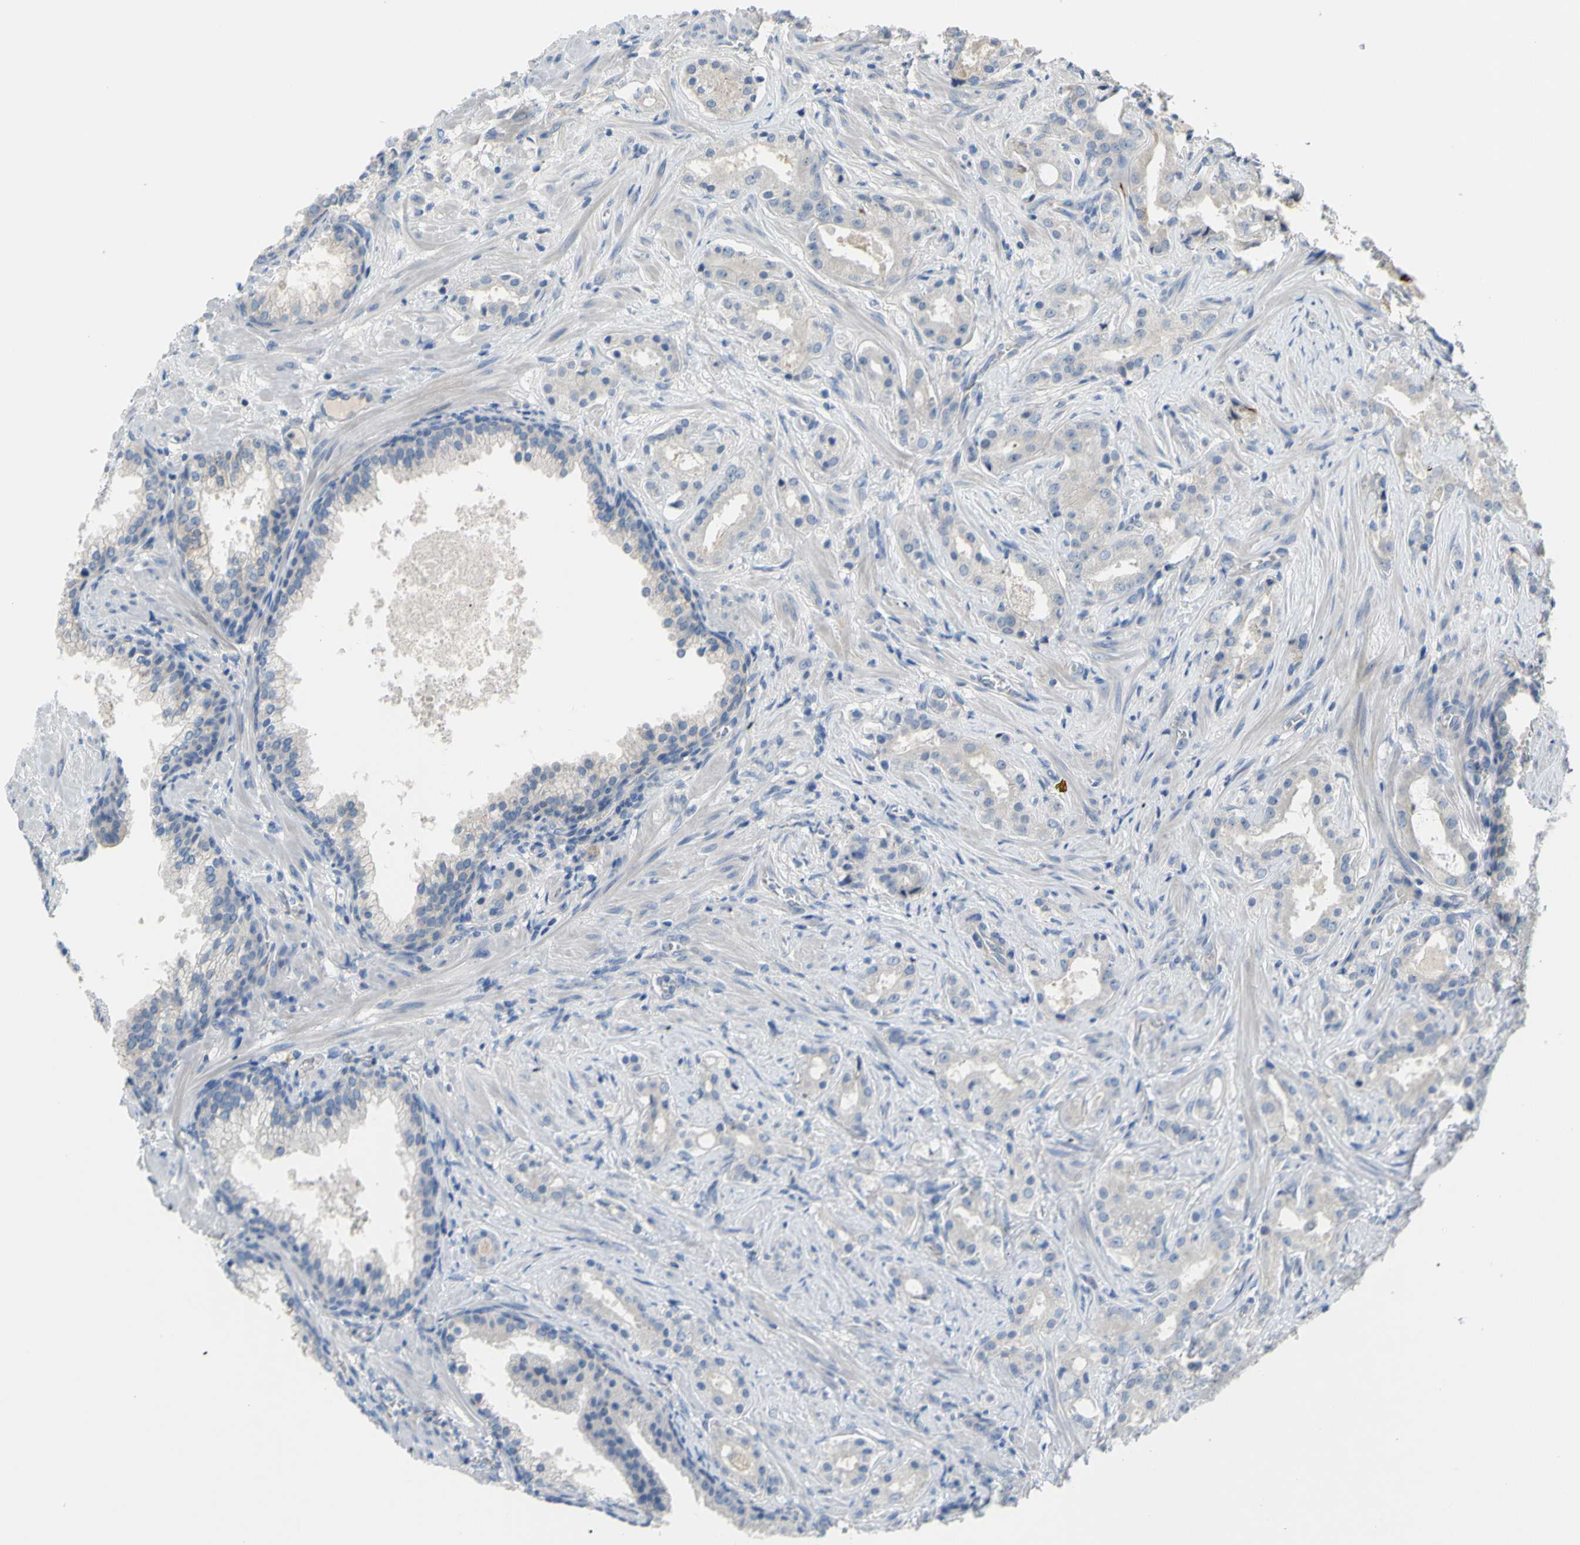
{"staining": {"intensity": "negative", "quantity": "none", "location": "none"}, "tissue": "prostate cancer", "cell_type": "Tumor cells", "image_type": "cancer", "snomed": [{"axis": "morphology", "description": "Adenocarcinoma, Low grade"}, {"axis": "topography", "description": "Prostate"}], "caption": "The micrograph reveals no staining of tumor cells in prostate cancer.", "gene": "TMEM59L", "patient": {"sex": "male", "age": 59}}